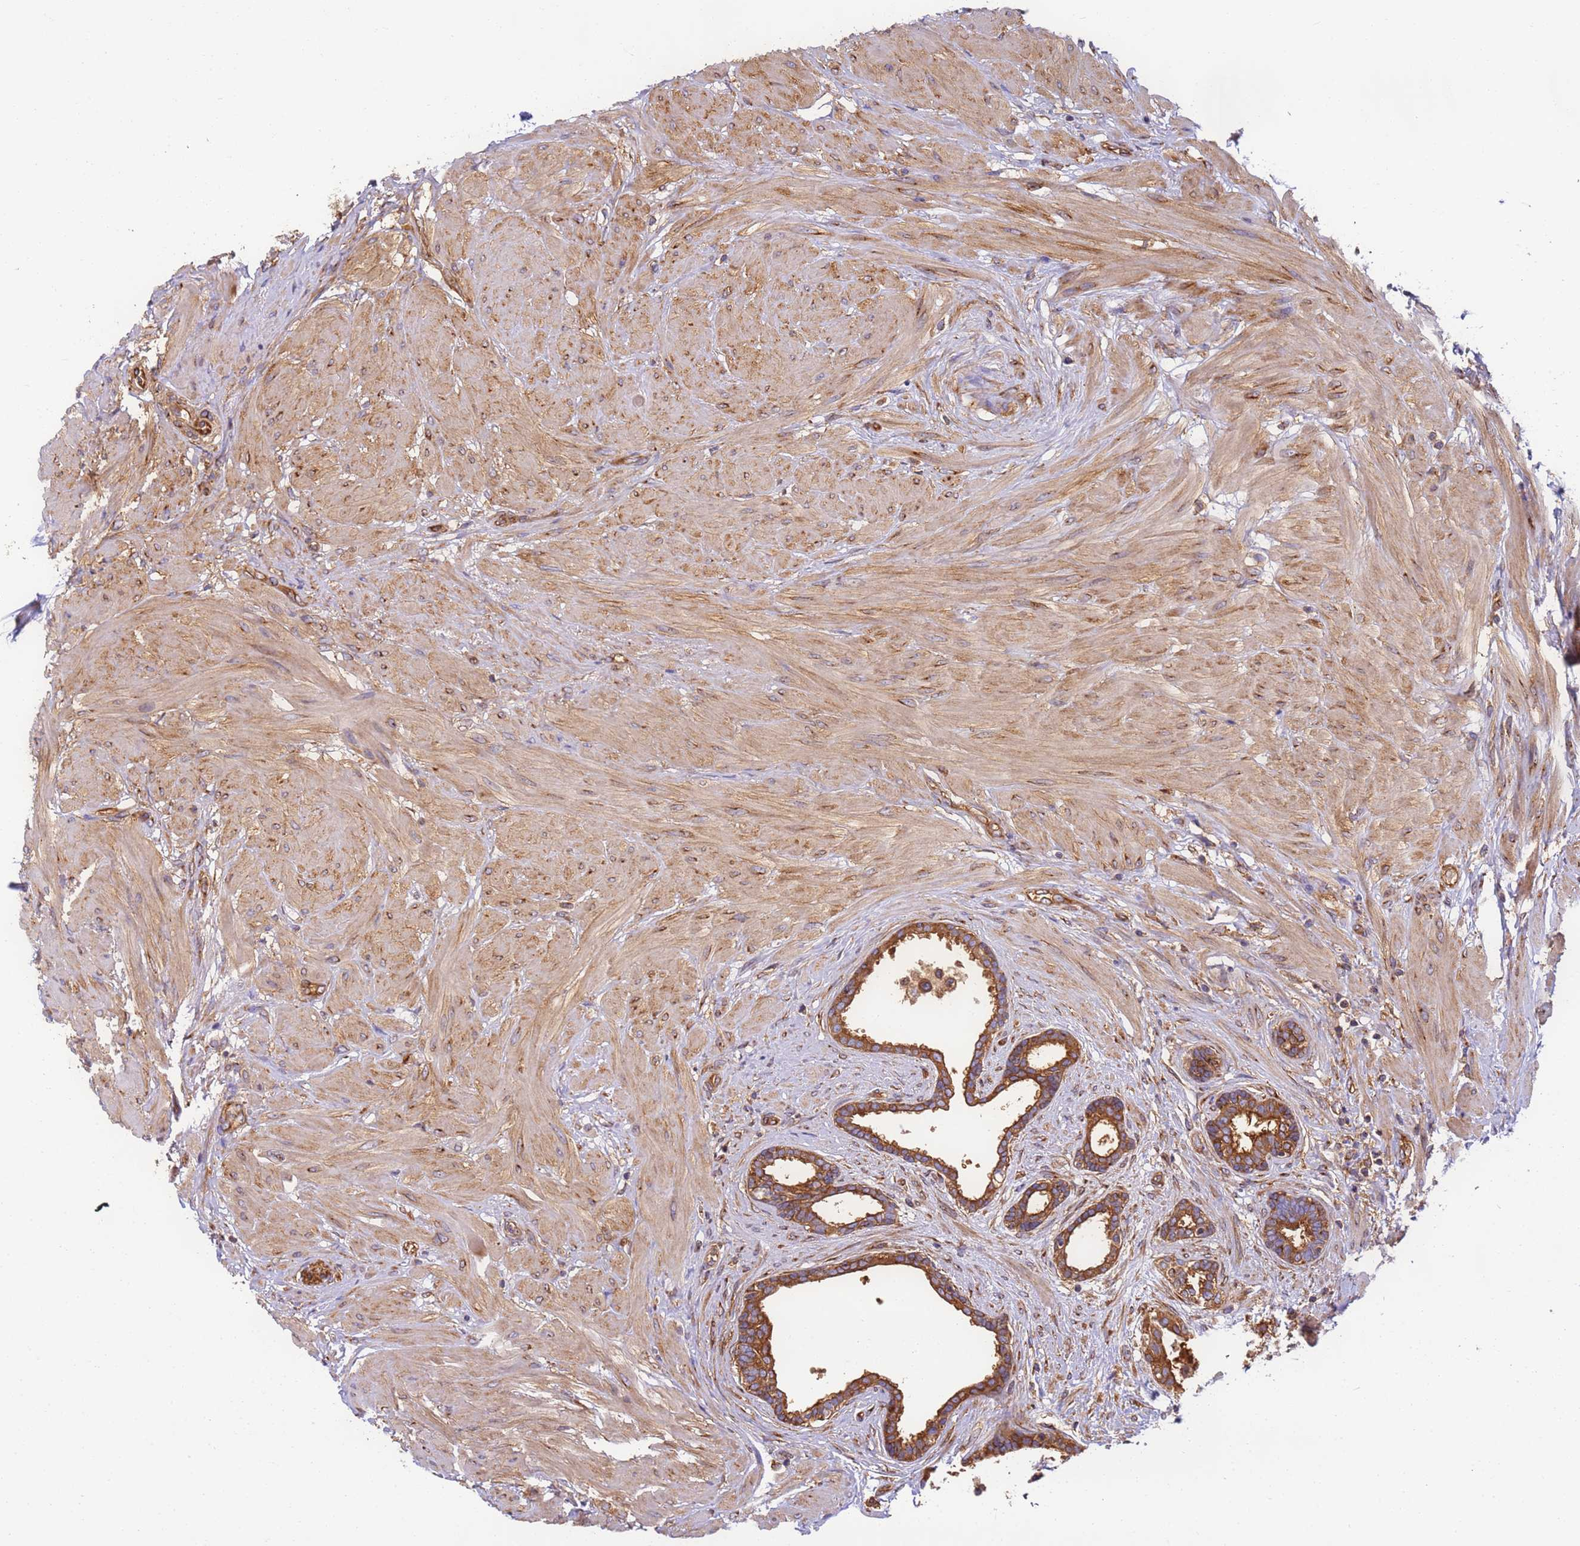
{"staining": {"intensity": "strong", "quantity": ">75%", "location": "cytoplasmic/membranous"}, "tissue": "prostate", "cell_type": "Glandular cells", "image_type": "normal", "snomed": [{"axis": "morphology", "description": "Normal tissue, NOS"}, {"axis": "topography", "description": "Prostate"}], "caption": "Immunohistochemical staining of unremarkable prostate shows >75% levels of strong cytoplasmic/membranous protein staining in approximately >75% of glandular cells.", "gene": "DYNC1I2", "patient": {"sex": "male", "age": 48}}